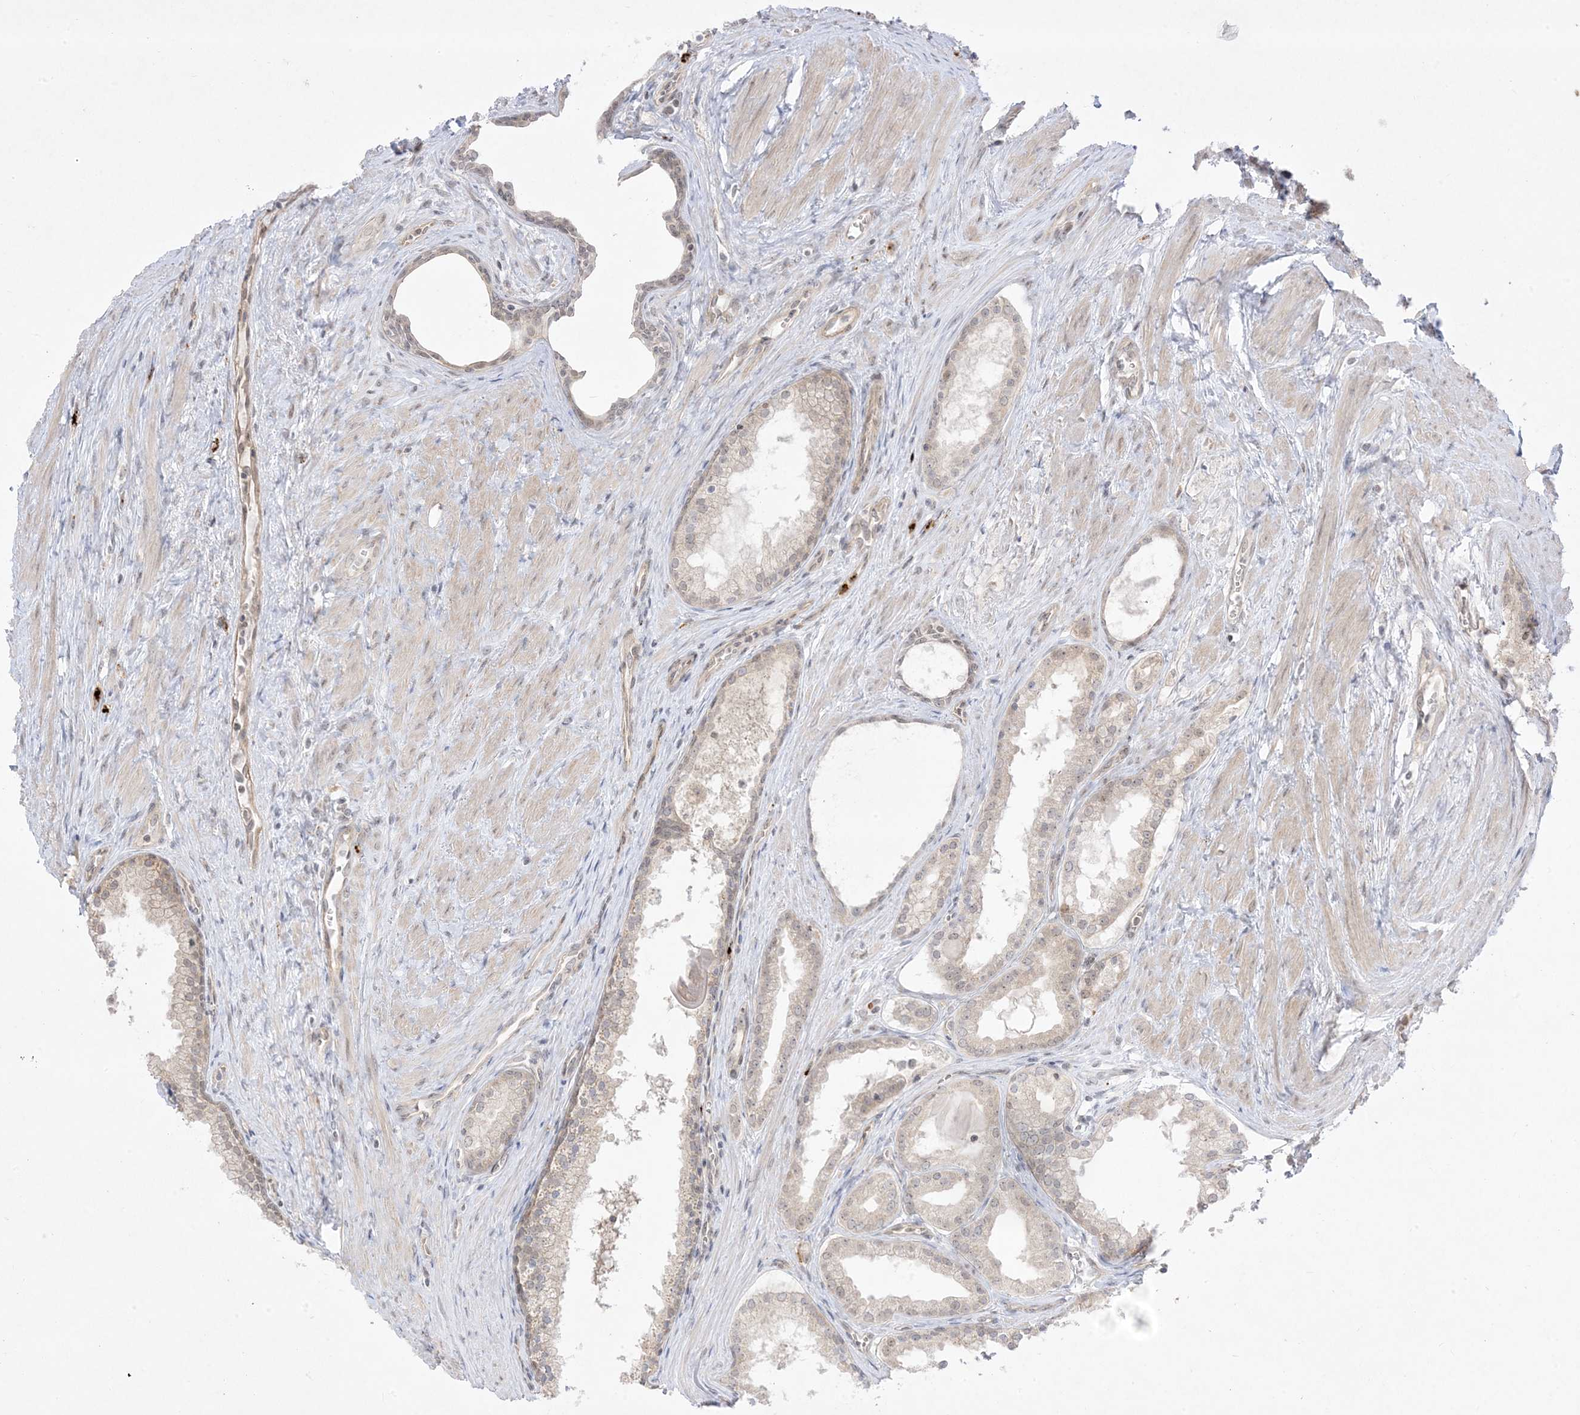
{"staining": {"intensity": "weak", "quantity": "25%-75%", "location": "nuclear"}, "tissue": "prostate cancer", "cell_type": "Tumor cells", "image_type": "cancer", "snomed": [{"axis": "morphology", "description": "Adenocarcinoma, High grade"}, {"axis": "topography", "description": "Prostate"}], "caption": "Protein analysis of prostate cancer tissue shows weak nuclear expression in about 25%-75% of tumor cells.", "gene": "PTK6", "patient": {"sex": "male", "age": 68}}